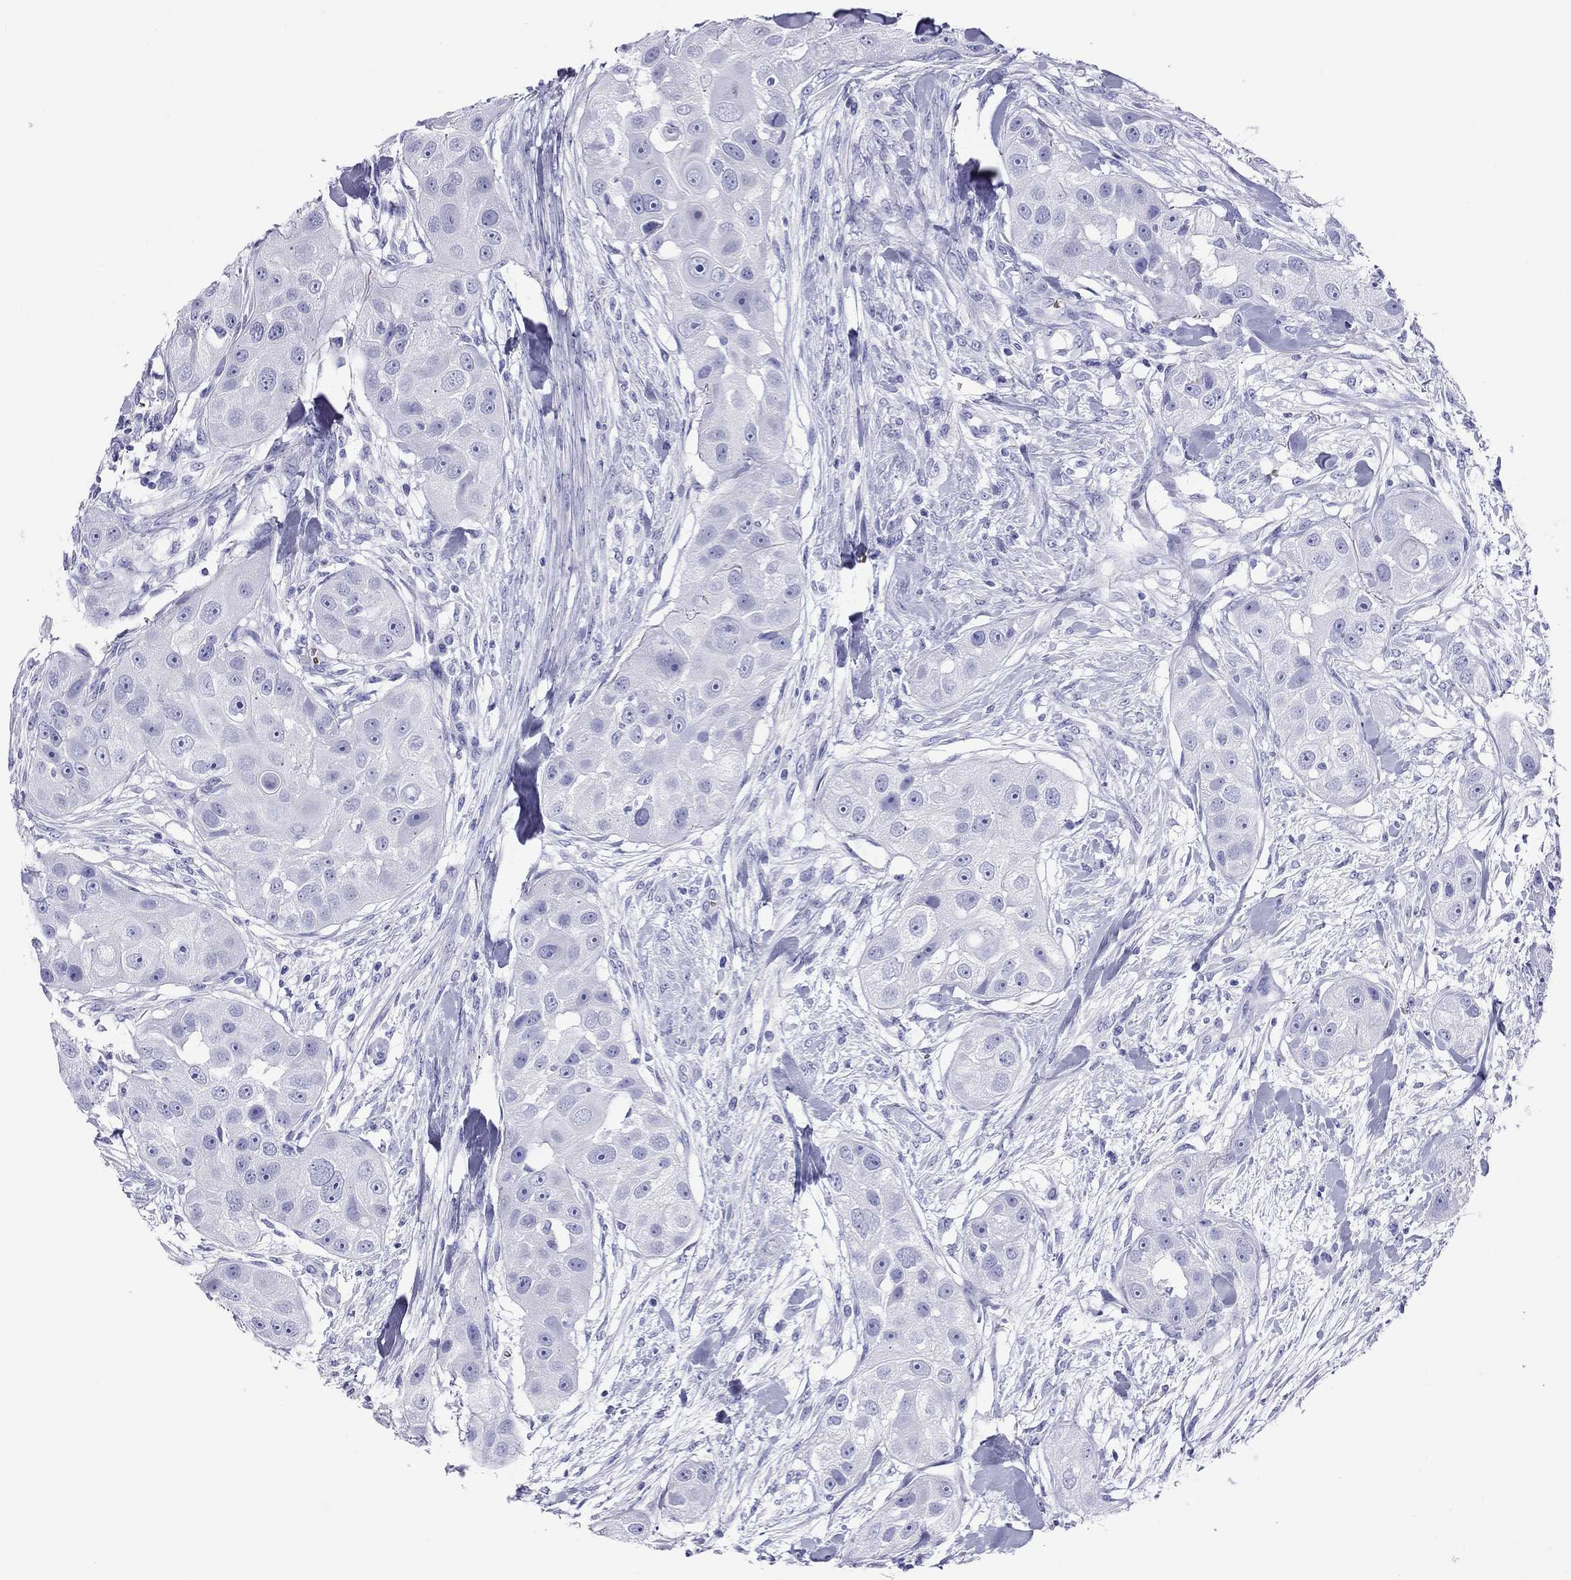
{"staining": {"intensity": "negative", "quantity": "none", "location": "none"}, "tissue": "head and neck cancer", "cell_type": "Tumor cells", "image_type": "cancer", "snomed": [{"axis": "morphology", "description": "Squamous cell carcinoma, NOS"}, {"axis": "topography", "description": "Head-Neck"}], "caption": "Tumor cells are negative for protein expression in human head and neck cancer (squamous cell carcinoma).", "gene": "PTPRN", "patient": {"sex": "male", "age": 51}}